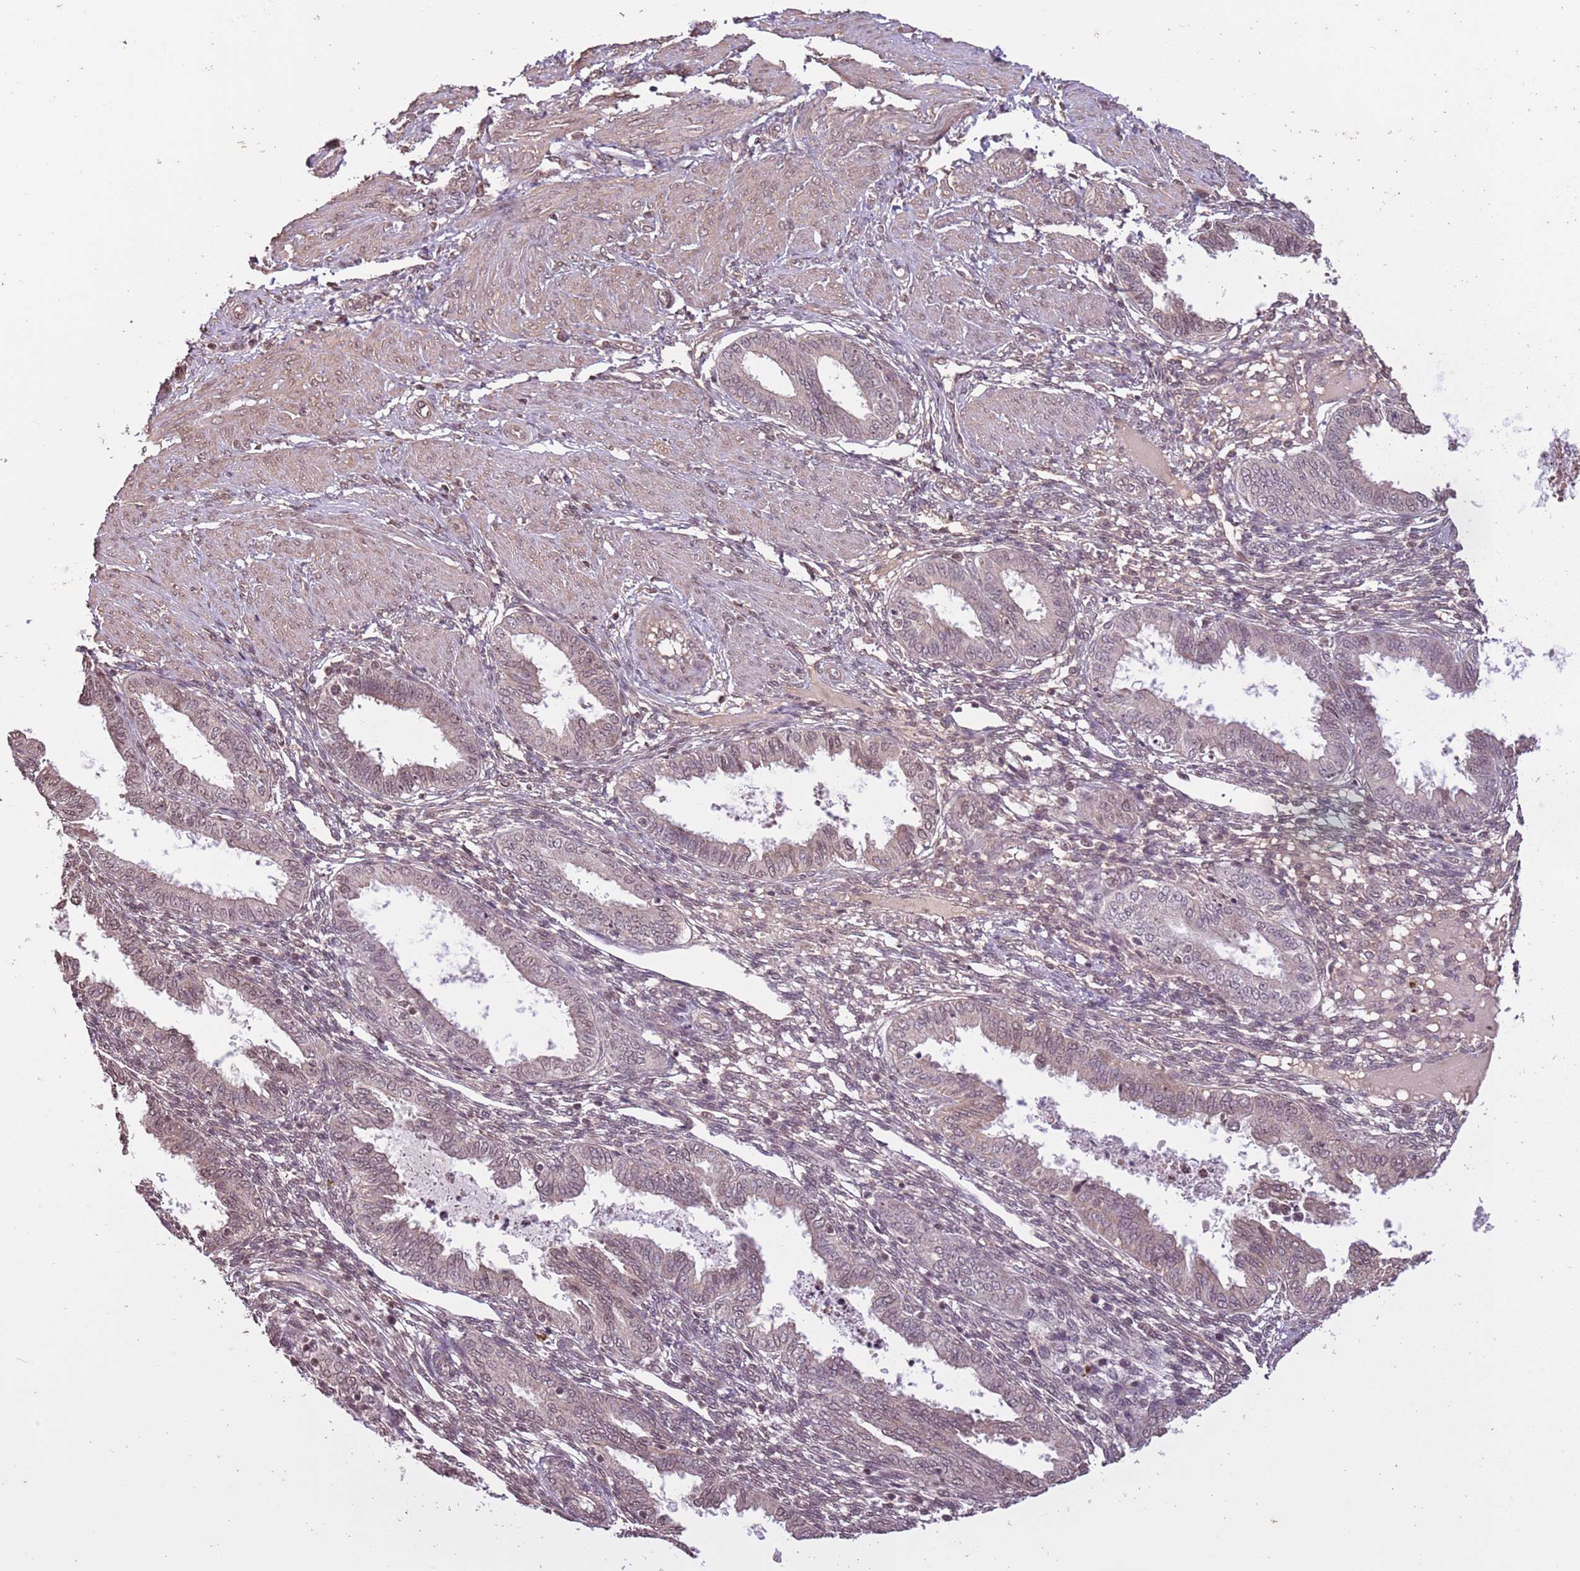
{"staining": {"intensity": "negative", "quantity": "none", "location": "none"}, "tissue": "endometrium", "cell_type": "Cells in endometrial stroma", "image_type": "normal", "snomed": [{"axis": "morphology", "description": "Normal tissue, NOS"}, {"axis": "topography", "description": "Endometrium"}], "caption": "Immunohistochemistry (IHC) histopathology image of benign human endometrium stained for a protein (brown), which demonstrates no staining in cells in endometrial stroma. (Immunohistochemistry, brightfield microscopy, high magnification).", "gene": "CAPN9", "patient": {"sex": "female", "age": 33}}